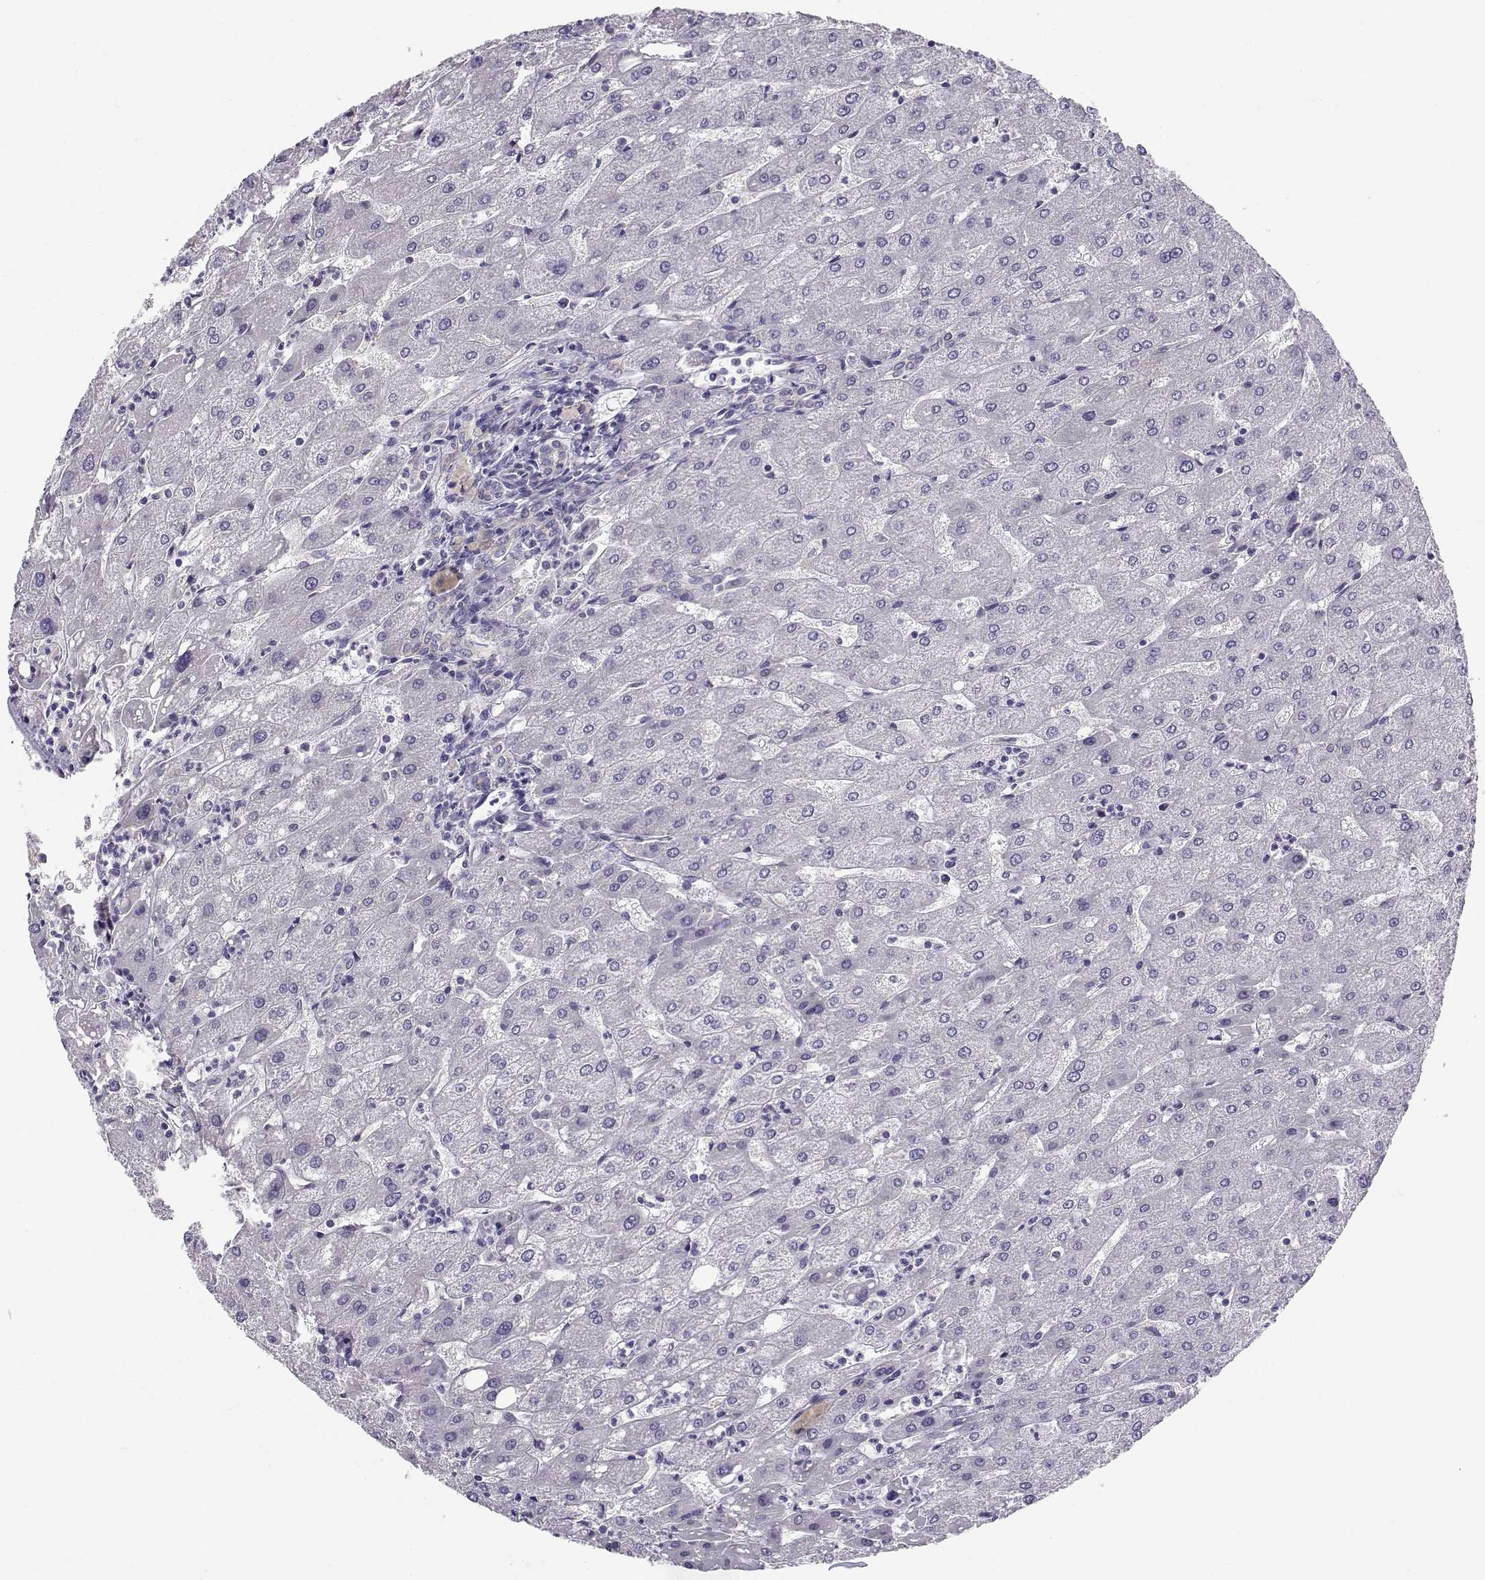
{"staining": {"intensity": "negative", "quantity": "none", "location": "none"}, "tissue": "liver", "cell_type": "Cholangiocytes", "image_type": "normal", "snomed": [{"axis": "morphology", "description": "Normal tissue, NOS"}, {"axis": "topography", "description": "Liver"}], "caption": "Immunohistochemistry (IHC) image of normal liver stained for a protein (brown), which demonstrates no positivity in cholangiocytes.", "gene": "BEND6", "patient": {"sex": "male", "age": 67}}